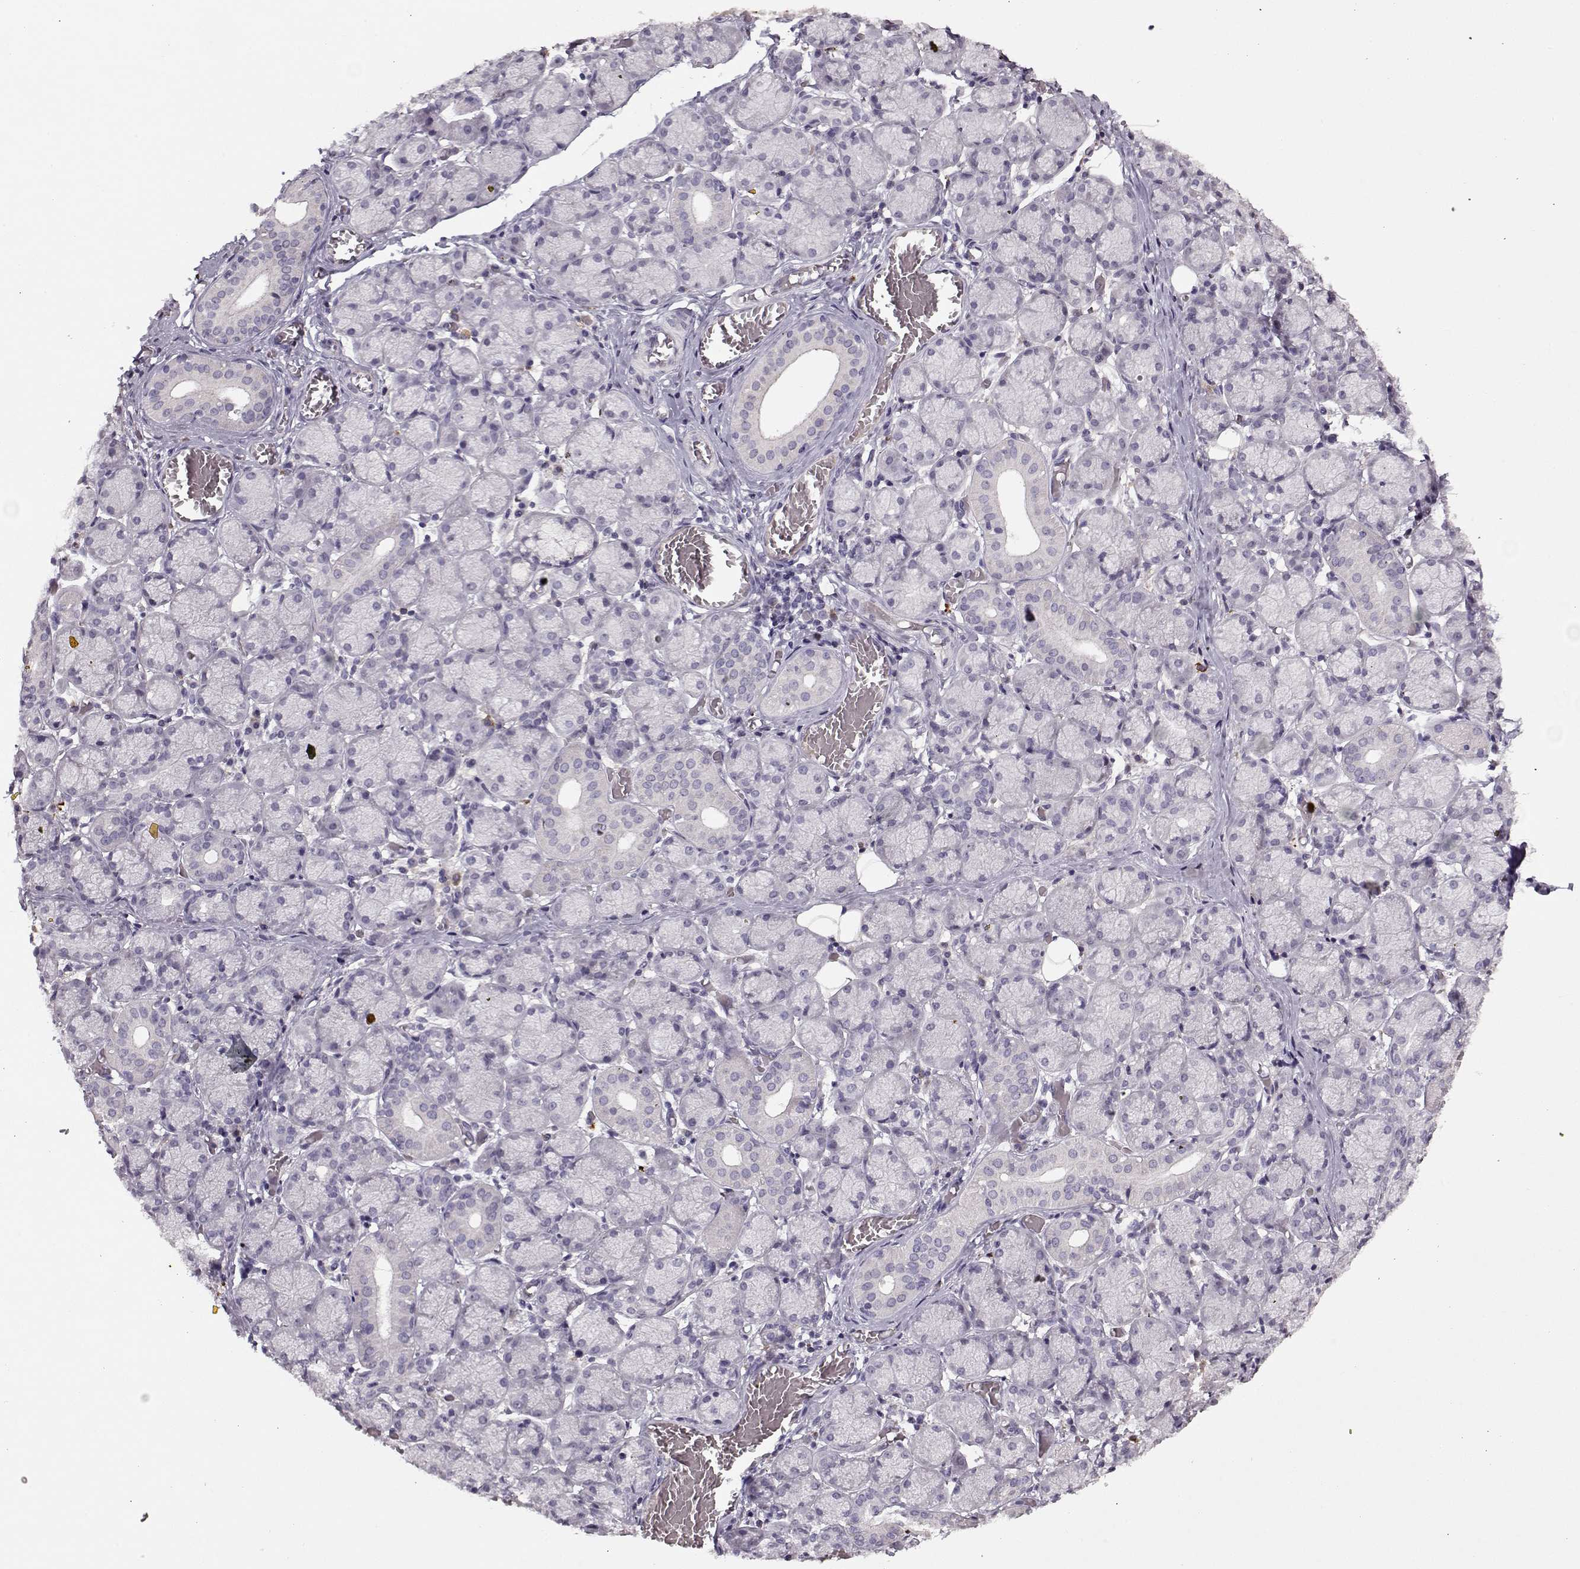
{"staining": {"intensity": "negative", "quantity": "none", "location": "none"}, "tissue": "salivary gland", "cell_type": "Glandular cells", "image_type": "normal", "snomed": [{"axis": "morphology", "description": "Normal tissue, NOS"}, {"axis": "topography", "description": "Salivary gland"}, {"axis": "topography", "description": "Peripheral nerve tissue"}], "caption": "The micrograph shows no significant staining in glandular cells of salivary gland. (DAB (3,3'-diaminobenzidine) immunohistochemistry (IHC), high magnification).", "gene": "KRT9", "patient": {"sex": "female", "age": 24}}